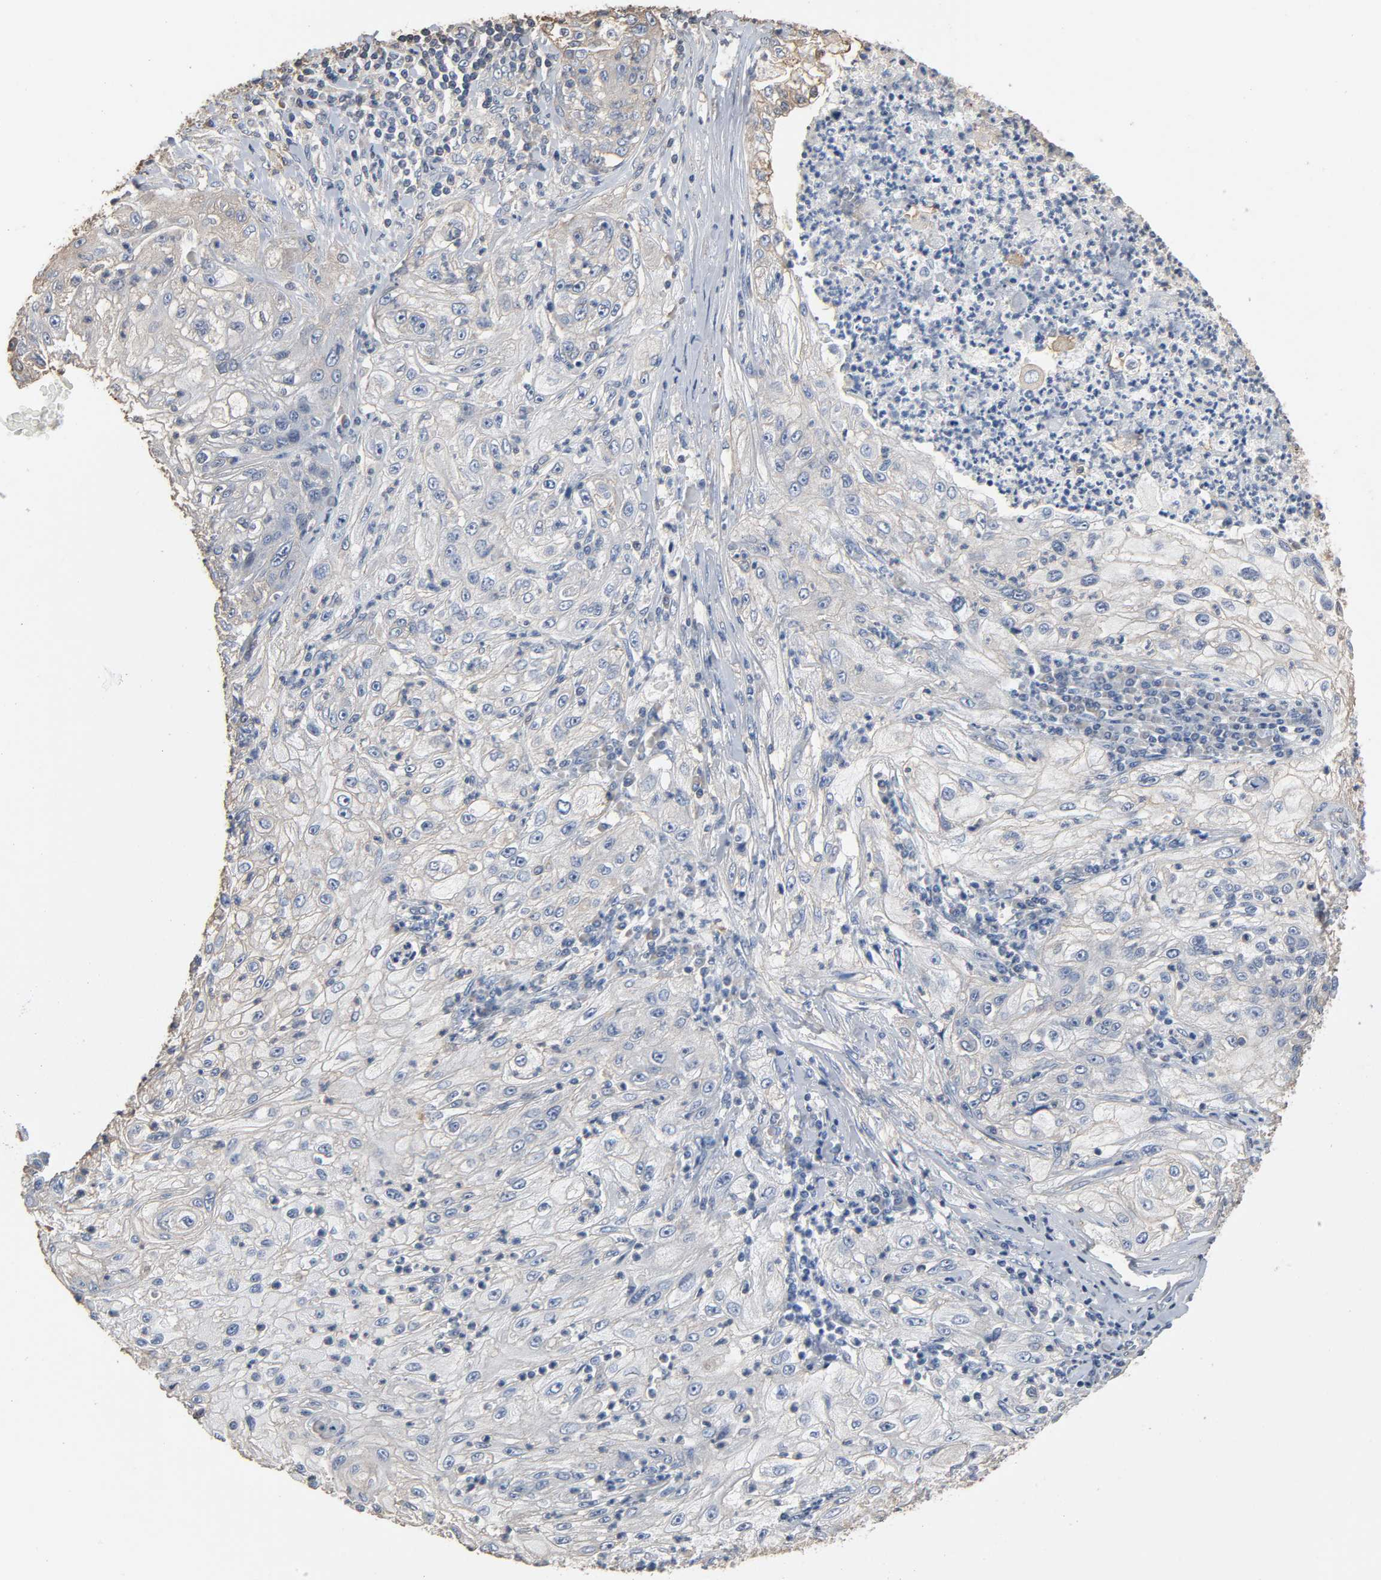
{"staining": {"intensity": "negative", "quantity": "none", "location": "none"}, "tissue": "lung cancer", "cell_type": "Tumor cells", "image_type": "cancer", "snomed": [{"axis": "morphology", "description": "Inflammation, NOS"}, {"axis": "morphology", "description": "Squamous cell carcinoma, NOS"}, {"axis": "topography", "description": "Lymph node"}, {"axis": "topography", "description": "Soft tissue"}, {"axis": "topography", "description": "Lung"}], "caption": "The immunohistochemistry (IHC) histopathology image has no significant positivity in tumor cells of lung squamous cell carcinoma tissue.", "gene": "SOX6", "patient": {"sex": "male", "age": 66}}